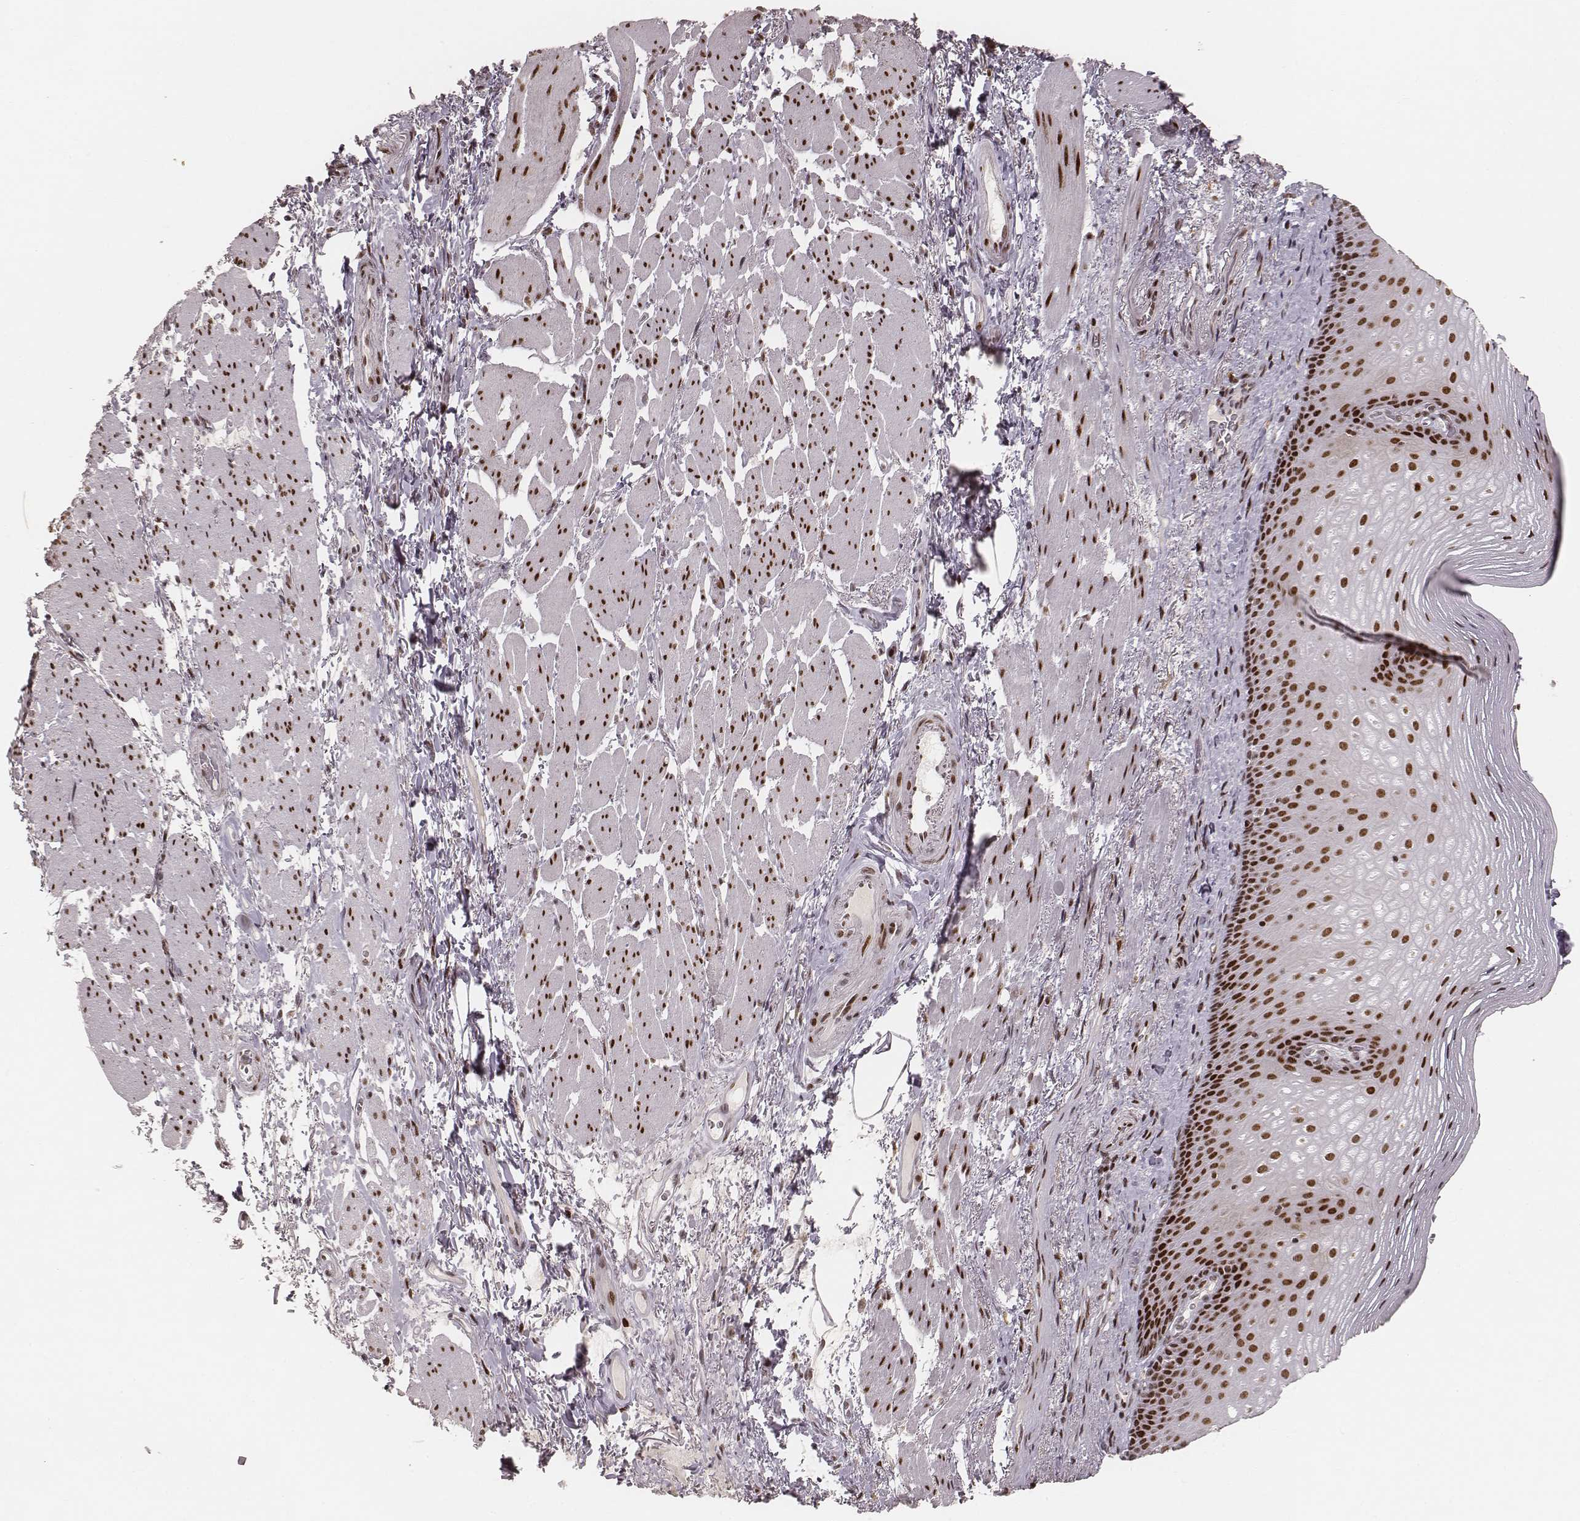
{"staining": {"intensity": "strong", "quantity": ">75%", "location": "nuclear"}, "tissue": "esophagus", "cell_type": "Squamous epithelial cells", "image_type": "normal", "snomed": [{"axis": "morphology", "description": "Normal tissue, NOS"}, {"axis": "topography", "description": "Esophagus"}], "caption": "There is high levels of strong nuclear staining in squamous epithelial cells of unremarkable esophagus, as demonstrated by immunohistochemical staining (brown color).", "gene": "HNRNPC", "patient": {"sex": "male", "age": 76}}